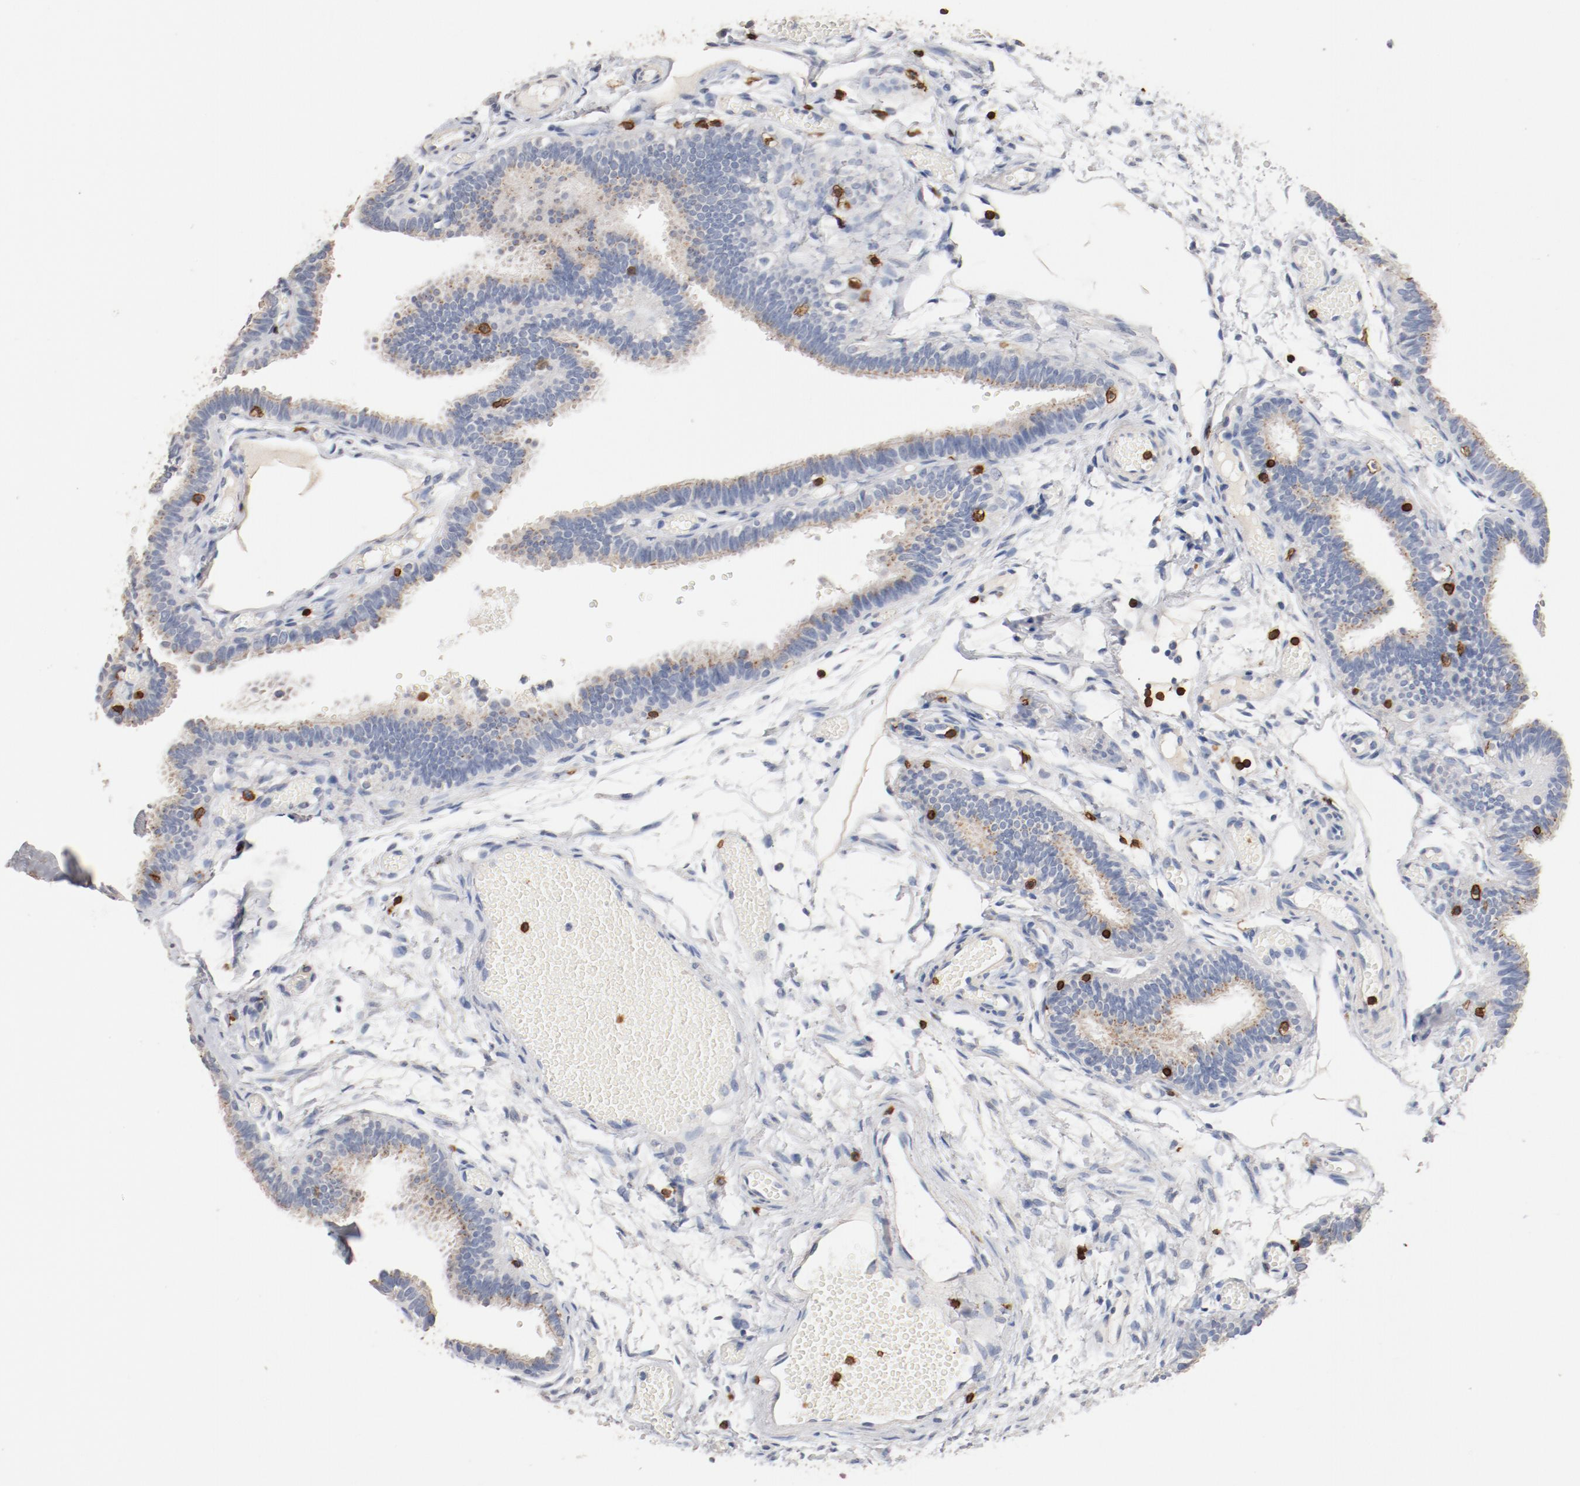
{"staining": {"intensity": "weak", "quantity": ">75%", "location": "cytoplasmic/membranous"}, "tissue": "fallopian tube", "cell_type": "Glandular cells", "image_type": "normal", "snomed": [{"axis": "morphology", "description": "Normal tissue, NOS"}, {"axis": "topography", "description": "Fallopian tube"}], "caption": "Fallopian tube stained with a brown dye reveals weak cytoplasmic/membranous positive expression in about >75% of glandular cells.", "gene": "CD247", "patient": {"sex": "female", "age": 29}}